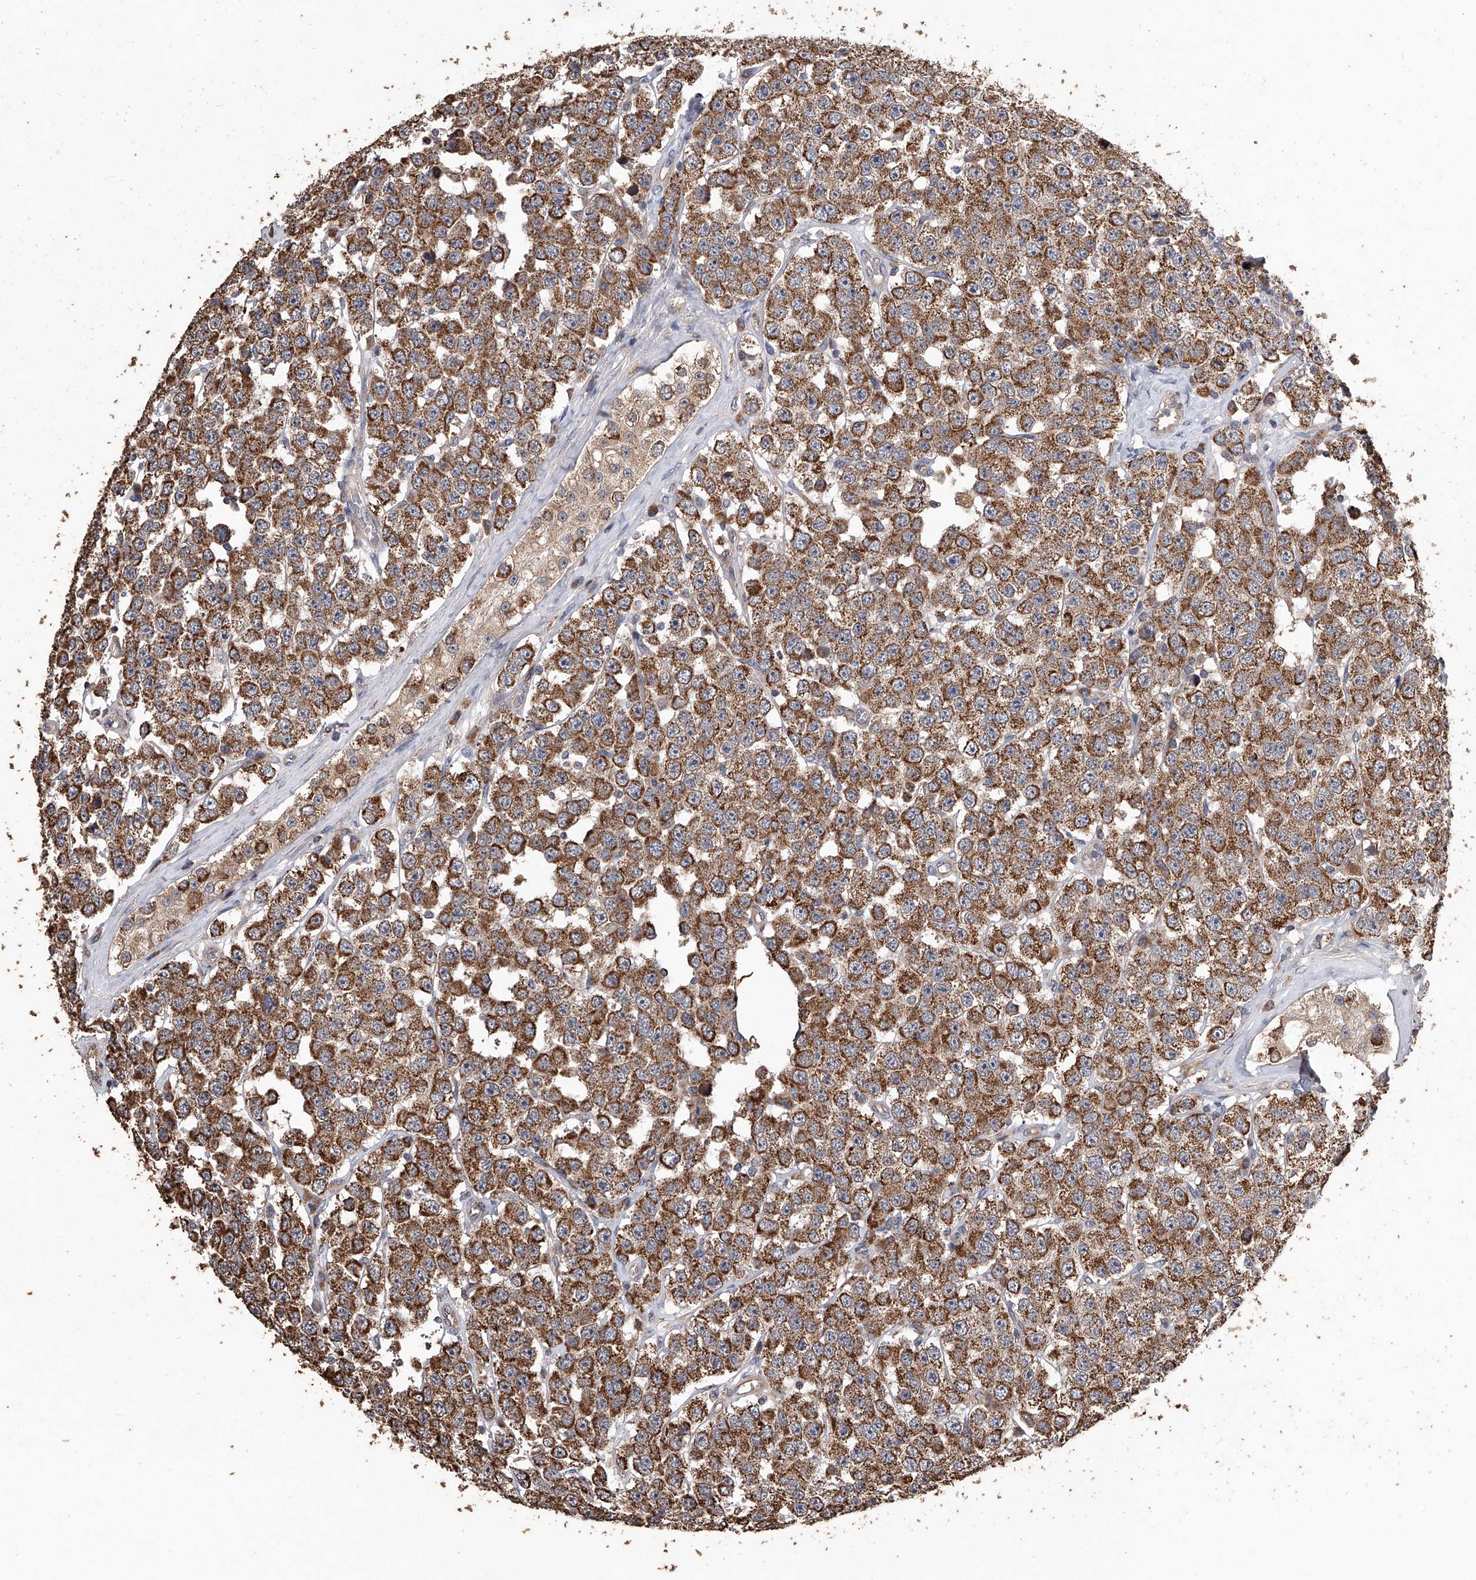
{"staining": {"intensity": "moderate", "quantity": ">75%", "location": "cytoplasmic/membranous"}, "tissue": "testis cancer", "cell_type": "Tumor cells", "image_type": "cancer", "snomed": [{"axis": "morphology", "description": "Seminoma, NOS"}, {"axis": "topography", "description": "Testis"}], "caption": "Immunohistochemical staining of testis cancer (seminoma) displays medium levels of moderate cytoplasmic/membranous protein positivity in about >75% of tumor cells.", "gene": "LTV1", "patient": {"sex": "male", "age": 28}}